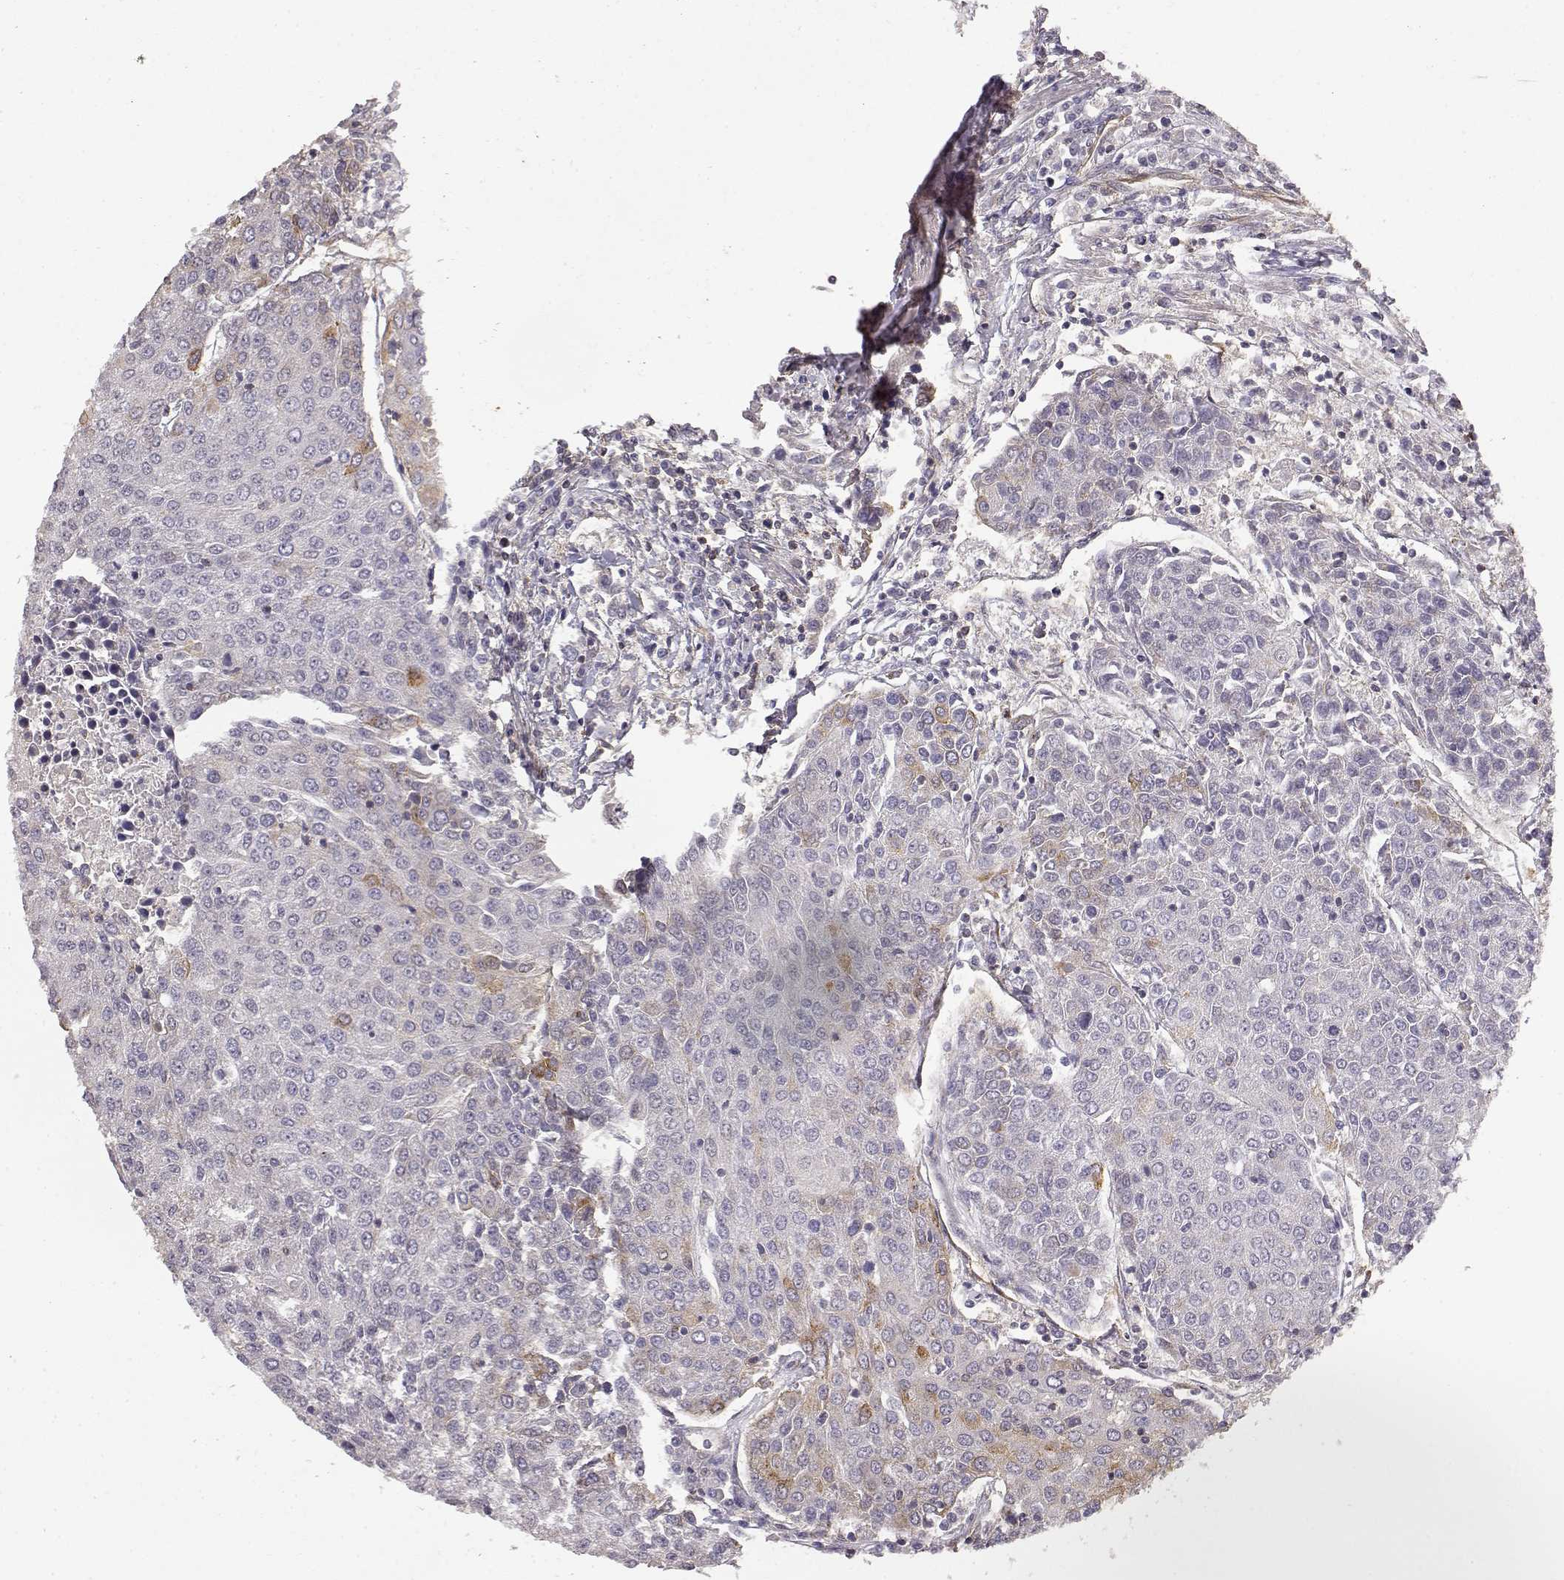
{"staining": {"intensity": "weak", "quantity": "<25%", "location": "cytoplasmic/membranous"}, "tissue": "urothelial cancer", "cell_type": "Tumor cells", "image_type": "cancer", "snomed": [{"axis": "morphology", "description": "Urothelial carcinoma, High grade"}, {"axis": "topography", "description": "Urinary bladder"}], "caption": "A high-resolution micrograph shows IHC staining of high-grade urothelial carcinoma, which displays no significant positivity in tumor cells. Brightfield microscopy of IHC stained with DAB (3,3'-diaminobenzidine) (brown) and hematoxylin (blue), captured at high magnification.", "gene": "IFITM1", "patient": {"sex": "female", "age": 85}}